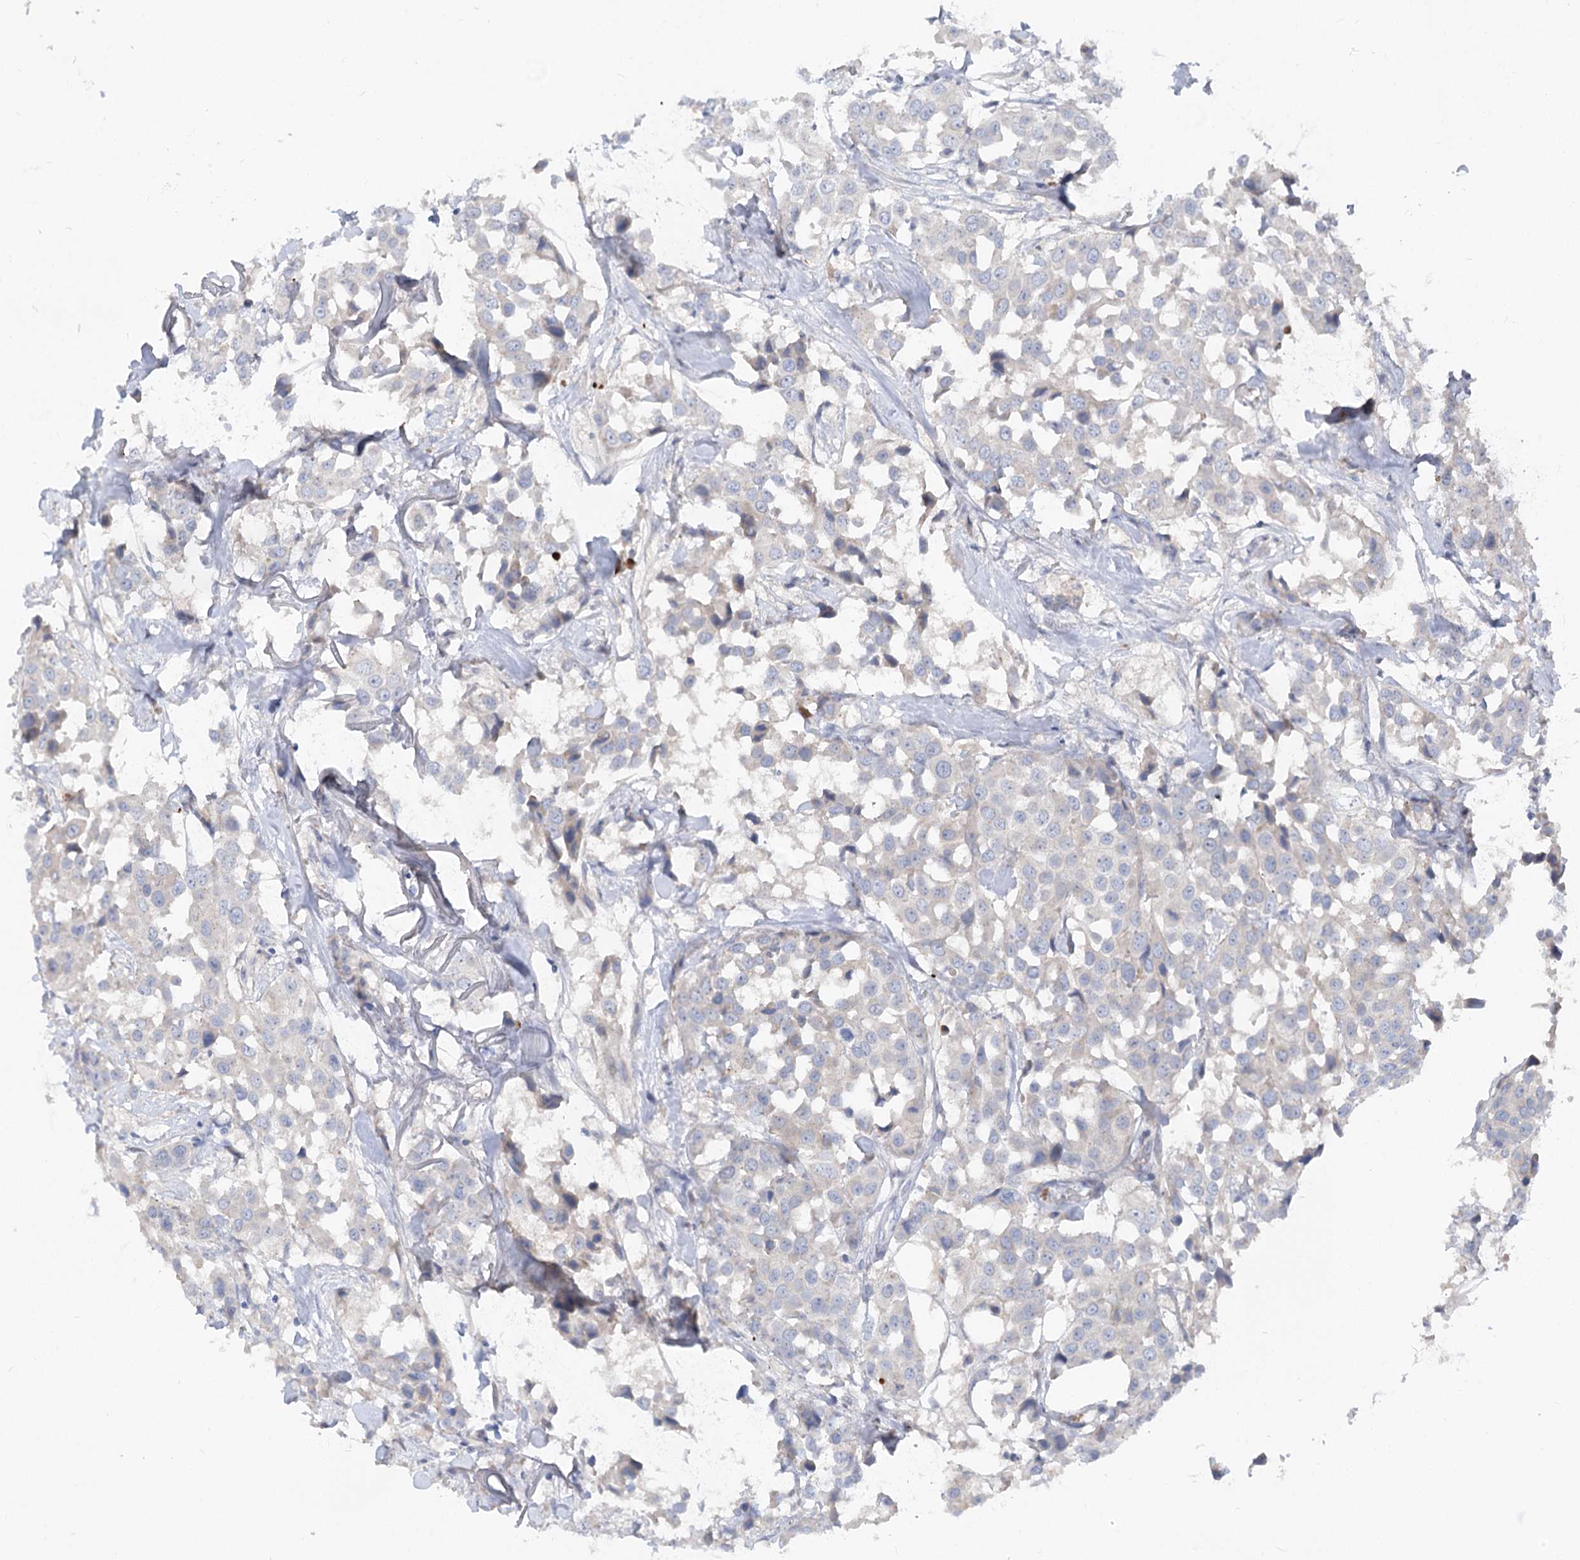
{"staining": {"intensity": "negative", "quantity": "none", "location": "none"}, "tissue": "breast cancer", "cell_type": "Tumor cells", "image_type": "cancer", "snomed": [{"axis": "morphology", "description": "Duct carcinoma"}, {"axis": "topography", "description": "Breast"}], "caption": "This is an immunohistochemistry (IHC) image of breast cancer. There is no positivity in tumor cells.", "gene": "FGF19", "patient": {"sex": "female", "age": 80}}